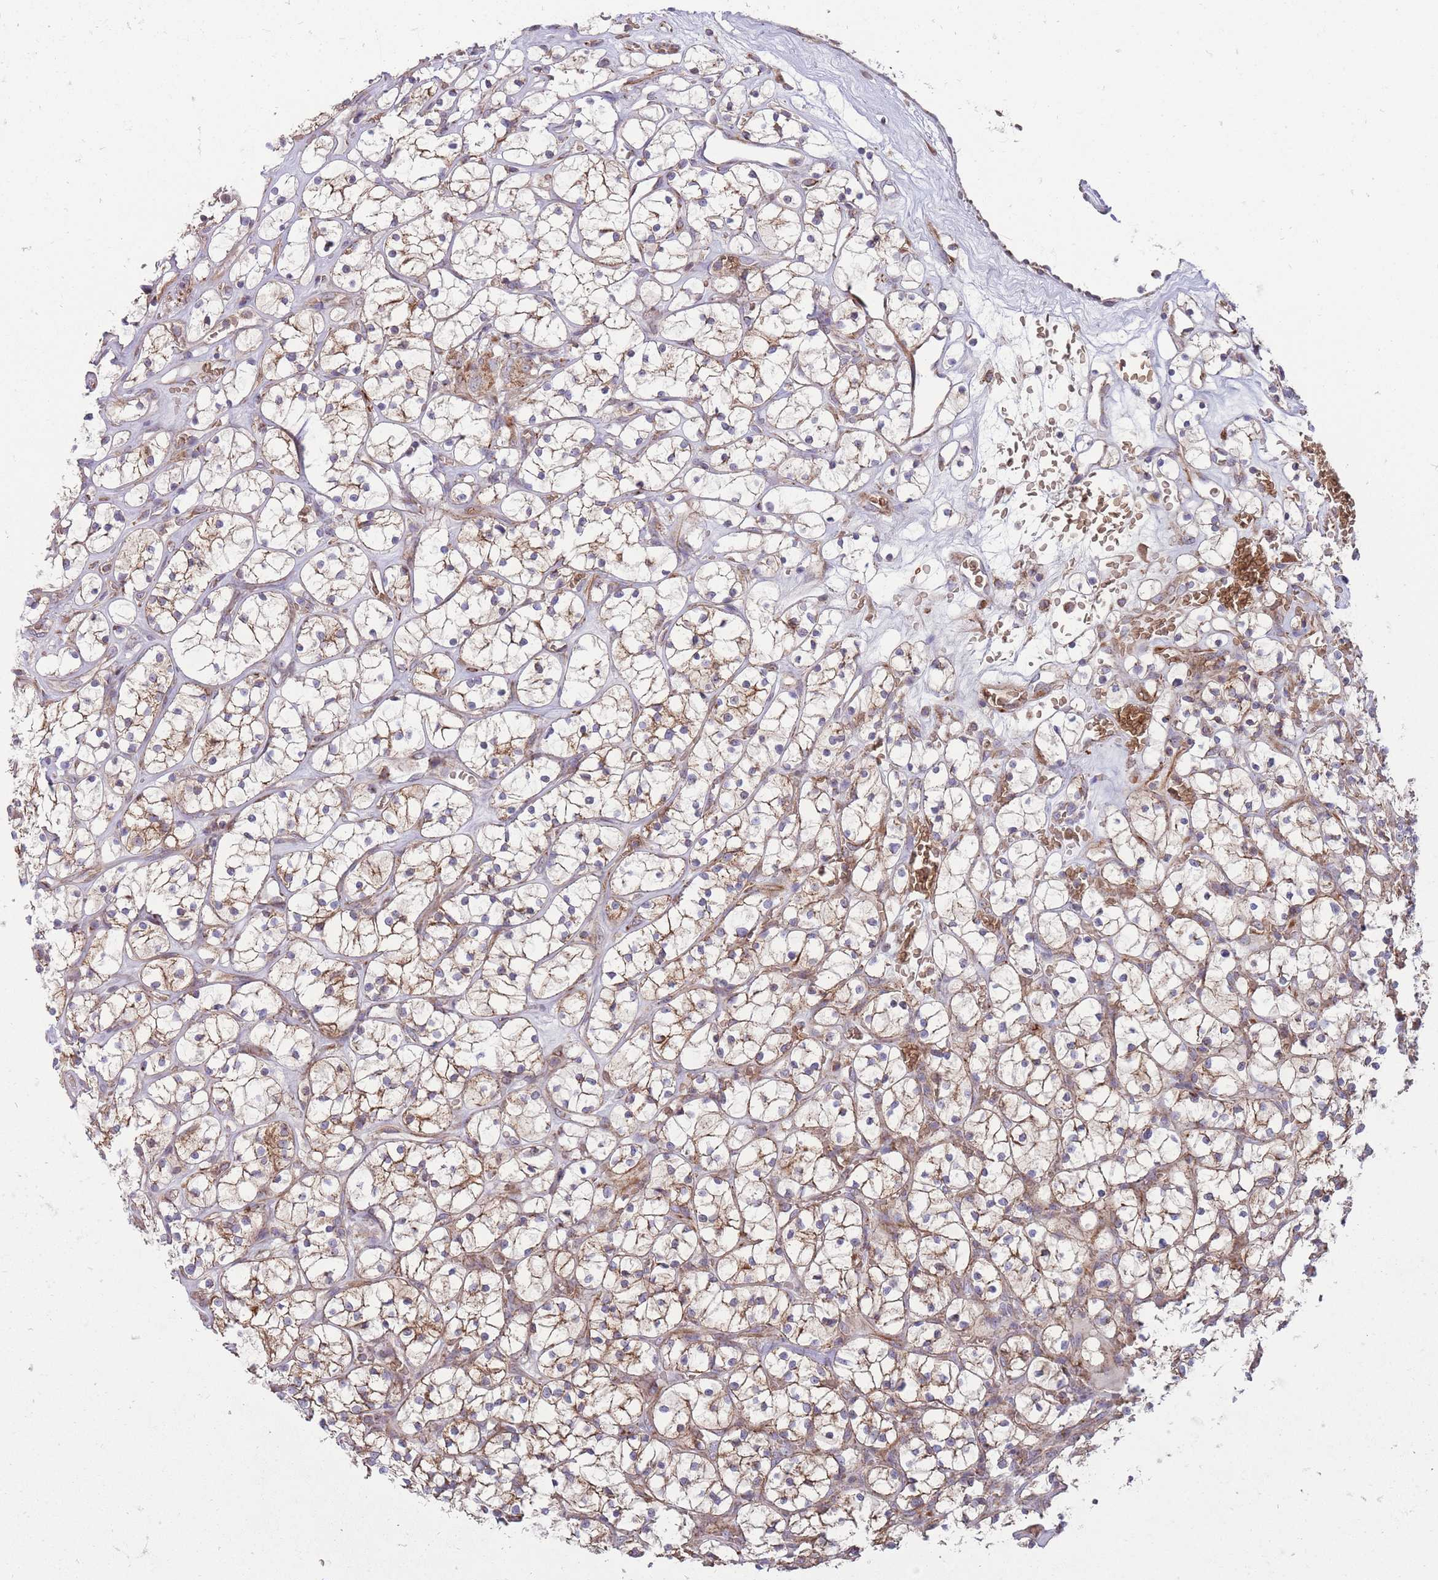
{"staining": {"intensity": "moderate", "quantity": ">75%", "location": "cytoplasmic/membranous"}, "tissue": "renal cancer", "cell_type": "Tumor cells", "image_type": "cancer", "snomed": [{"axis": "morphology", "description": "Adenocarcinoma, NOS"}, {"axis": "topography", "description": "Kidney"}], "caption": "High-power microscopy captured an immunohistochemistry image of renal cancer (adenocarcinoma), revealing moderate cytoplasmic/membranous positivity in approximately >75% of tumor cells.", "gene": "ANKRD10", "patient": {"sex": "female", "age": 64}}